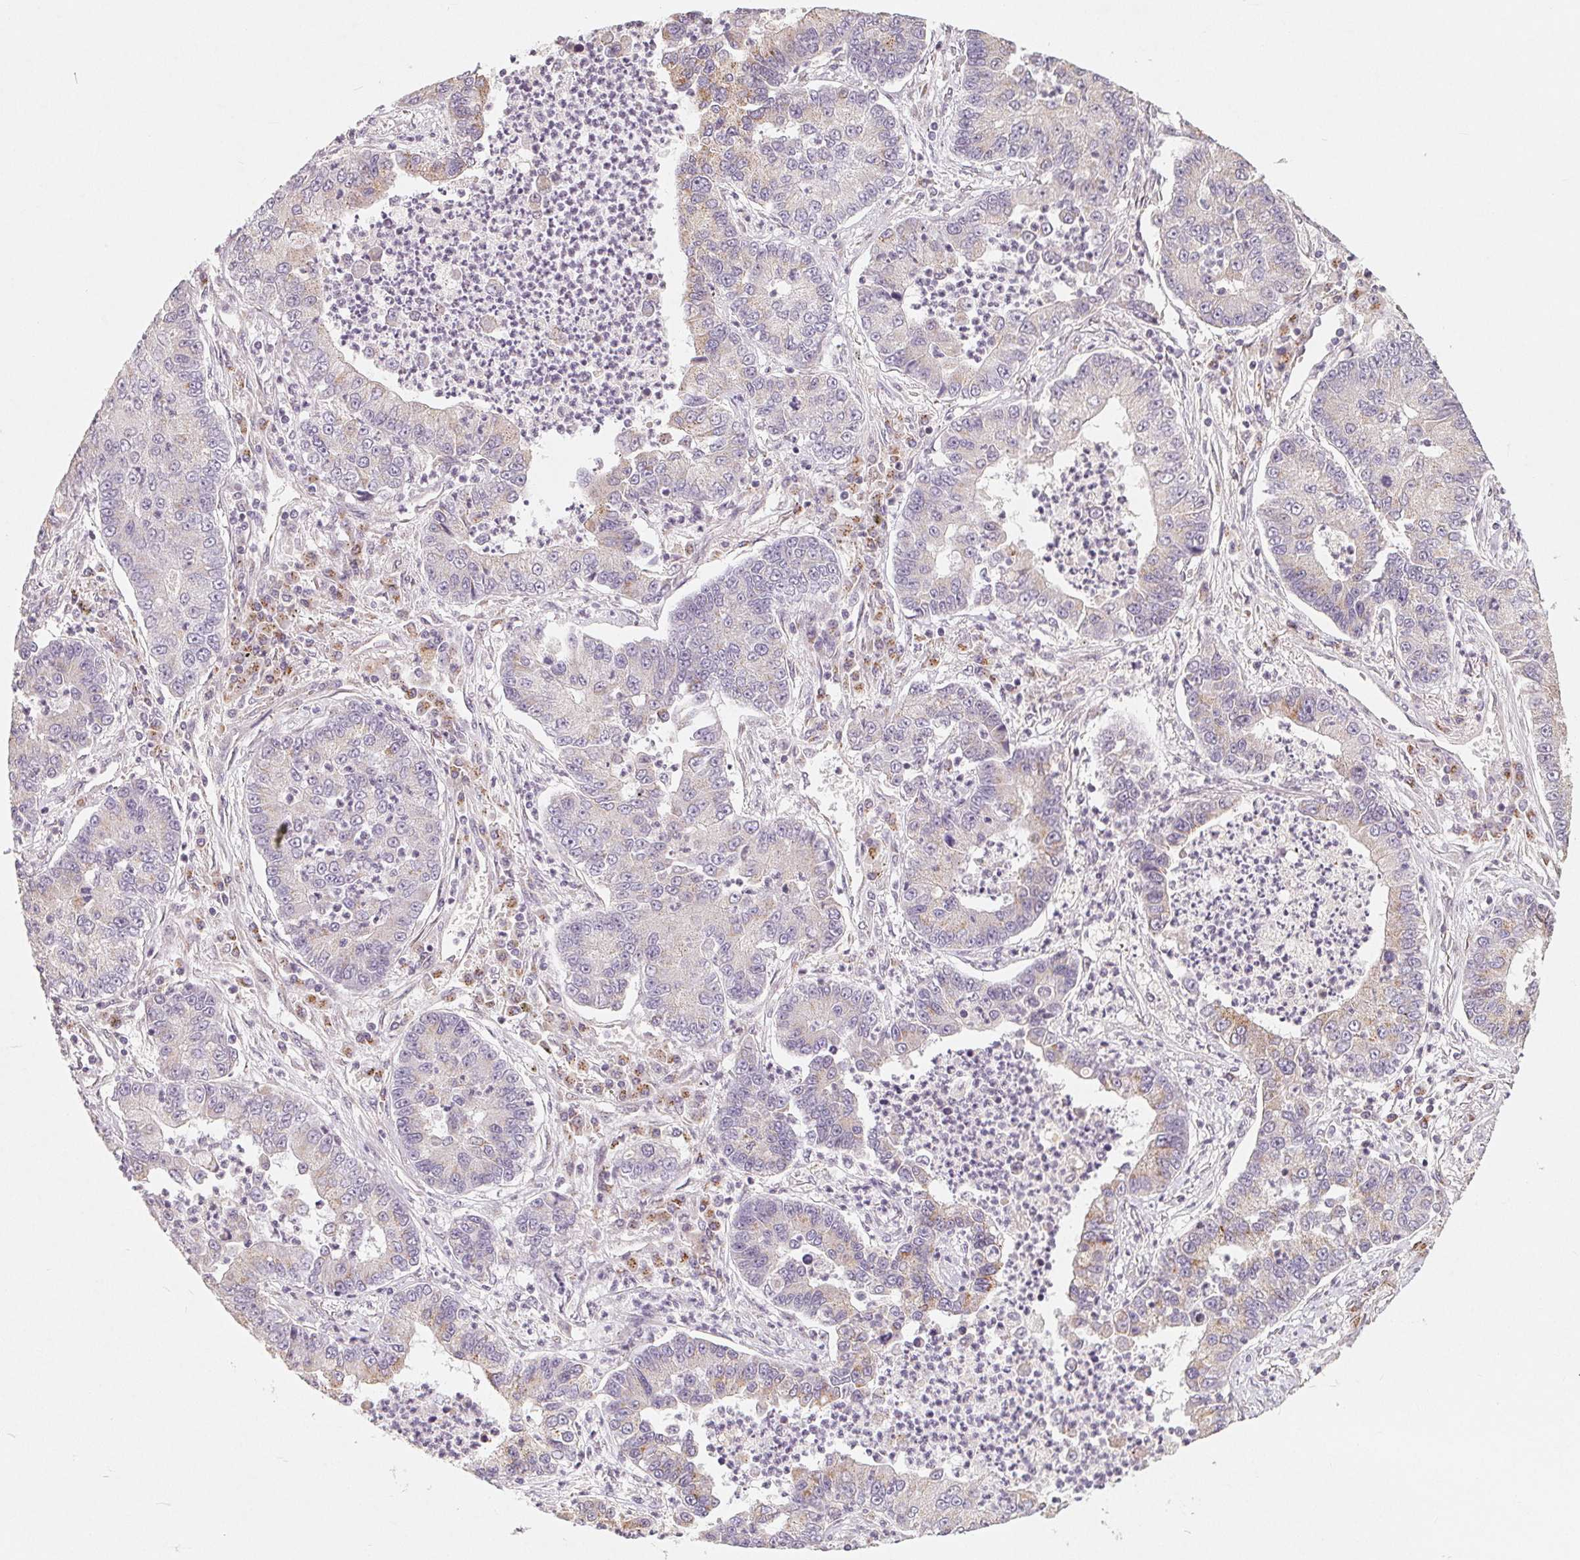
{"staining": {"intensity": "weak", "quantity": "<25%", "location": "cytoplasmic/membranous"}, "tissue": "lung cancer", "cell_type": "Tumor cells", "image_type": "cancer", "snomed": [{"axis": "morphology", "description": "Adenocarcinoma, NOS"}, {"axis": "topography", "description": "Lung"}], "caption": "Tumor cells are negative for protein expression in human lung cancer (adenocarcinoma).", "gene": "TMSB15B", "patient": {"sex": "female", "age": 57}}